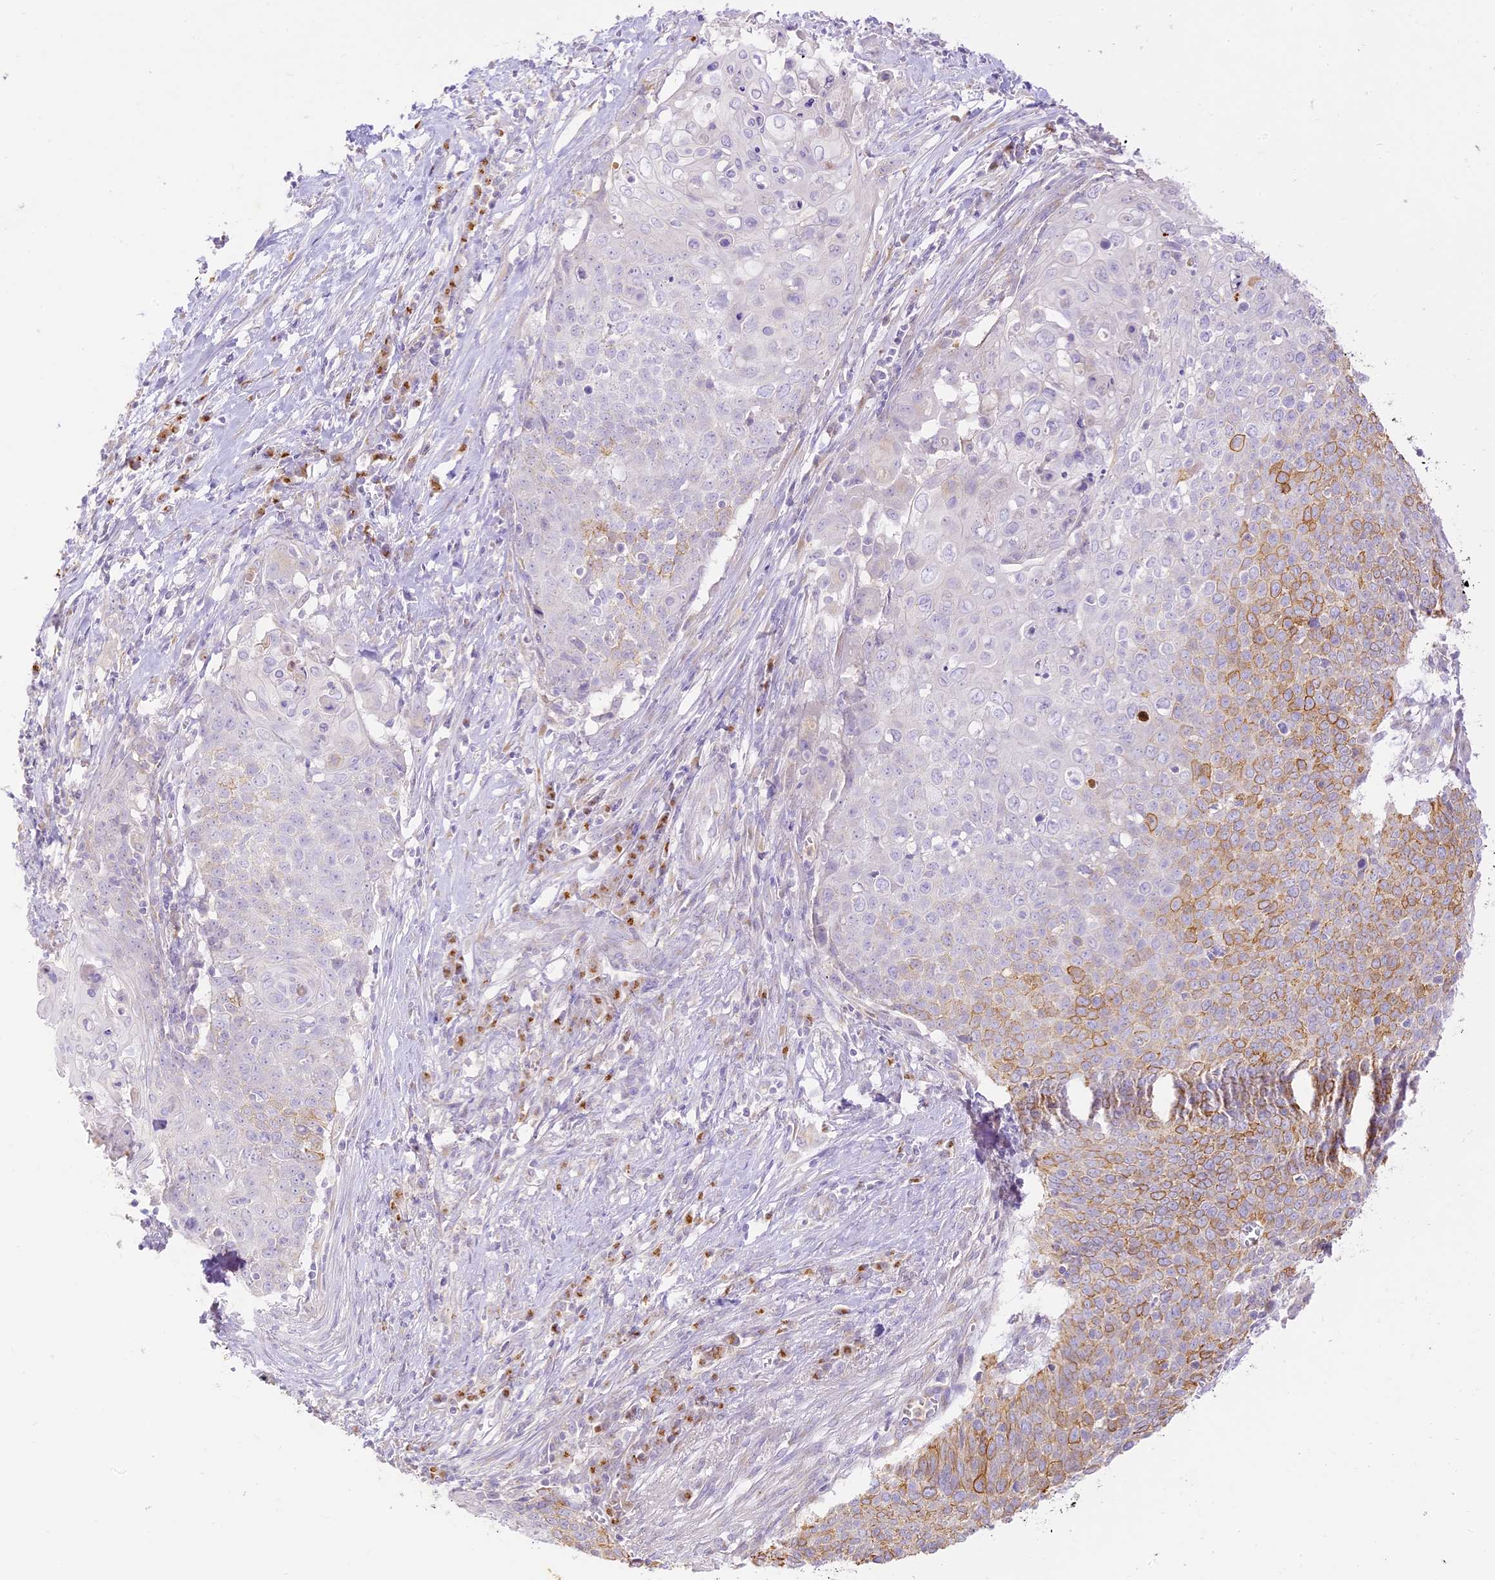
{"staining": {"intensity": "moderate", "quantity": "25%-75%", "location": "cytoplasmic/membranous"}, "tissue": "cervical cancer", "cell_type": "Tumor cells", "image_type": "cancer", "snomed": [{"axis": "morphology", "description": "Squamous cell carcinoma, NOS"}, {"axis": "topography", "description": "Cervix"}], "caption": "Cervical squamous cell carcinoma was stained to show a protein in brown. There is medium levels of moderate cytoplasmic/membranous positivity in approximately 25%-75% of tumor cells. Using DAB (3,3'-diaminobenzidine) (brown) and hematoxylin (blue) stains, captured at high magnification using brightfield microscopy.", "gene": "SEC13", "patient": {"sex": "female", "age": 39}}